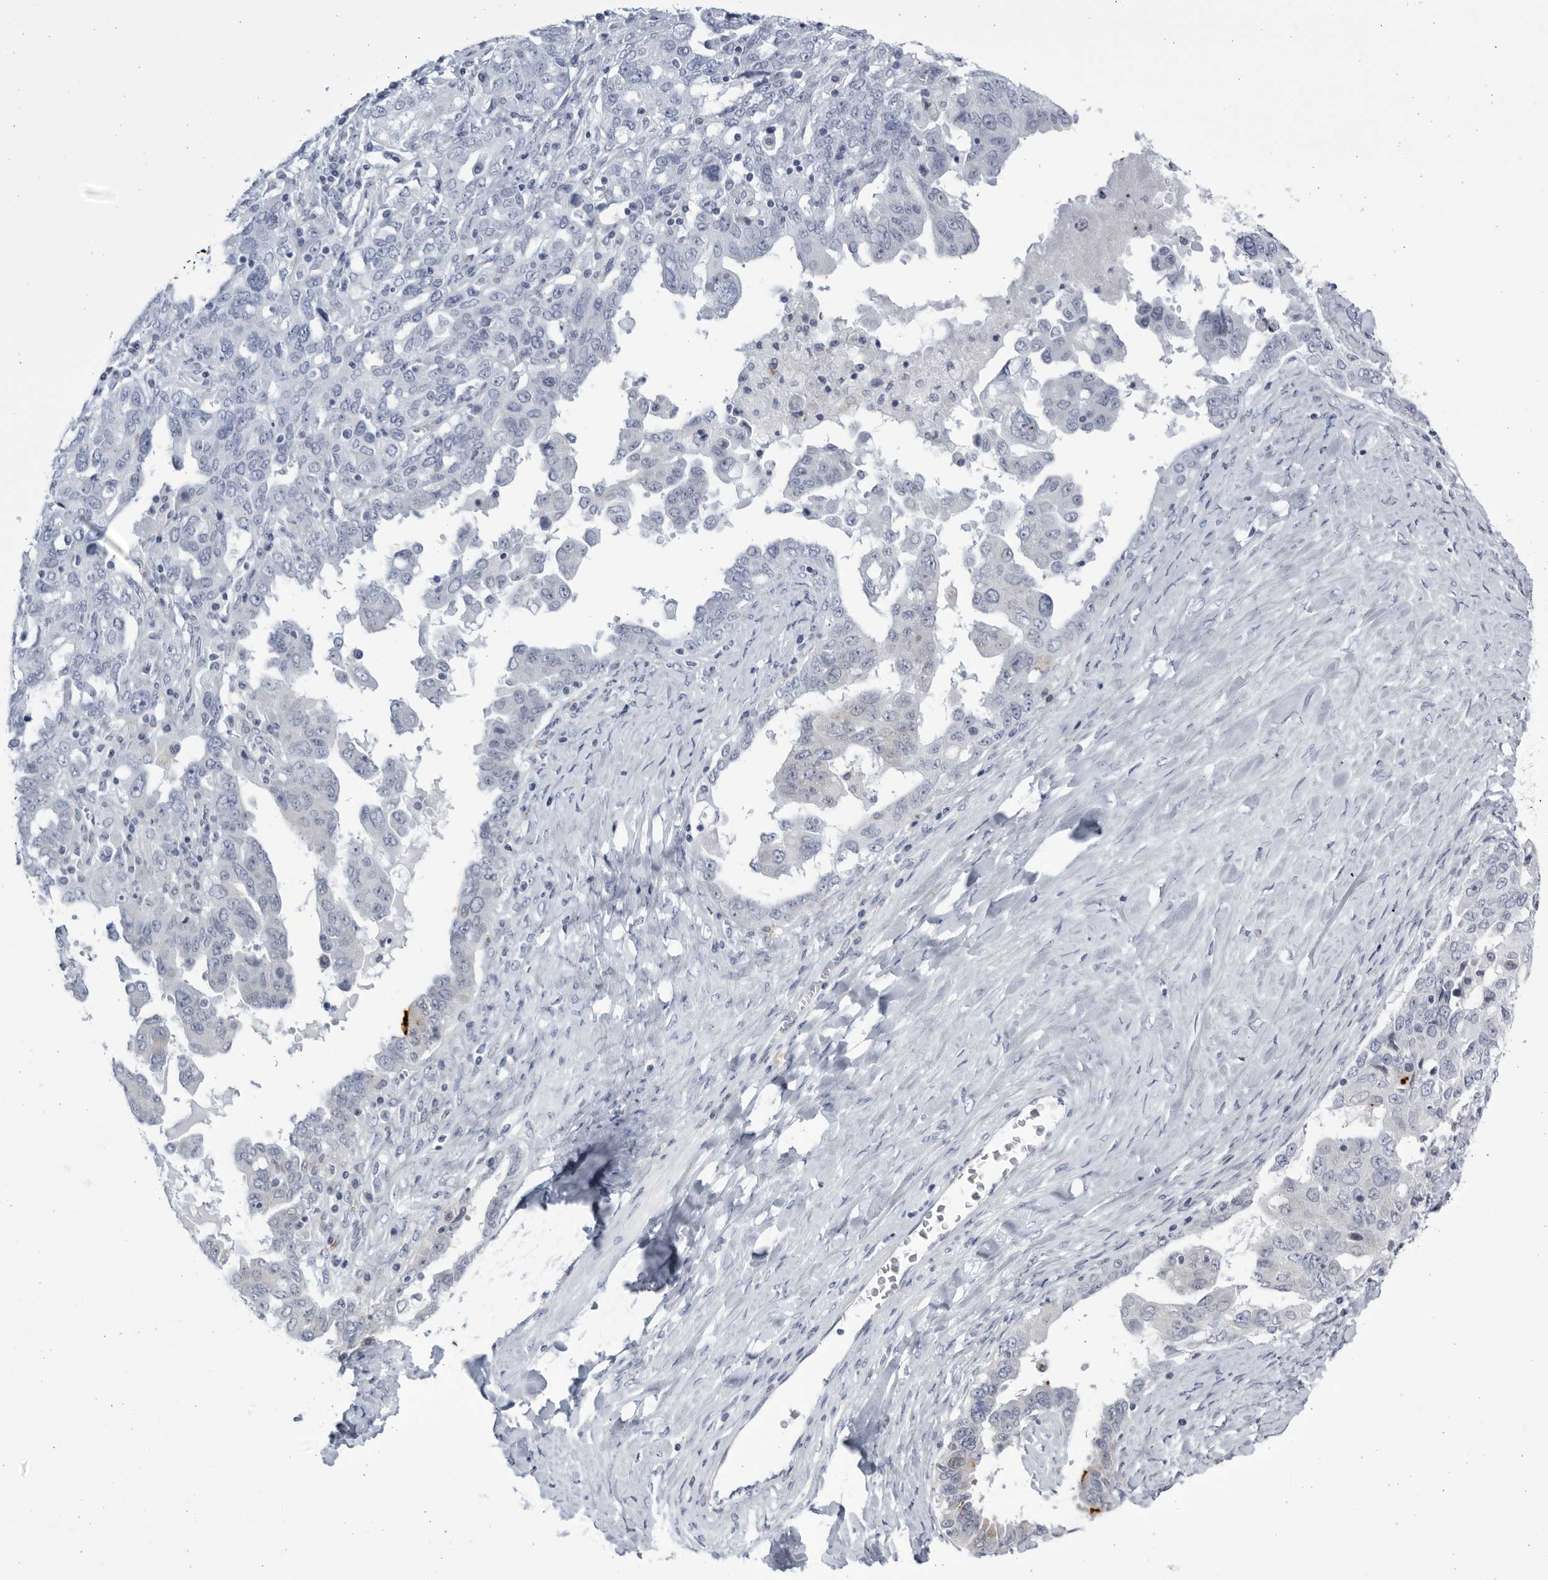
{"staining": {"intensity": "negative", "quantity": "none", "location": "none"}, "tissue": "ovarian cancer", "cell_type": "Tumor cells", "image_type": "cancer", "snomed": [{"axis": "morphology", "description": "Carcinoma, endometroid"}, {"axis": "topography", "description": "Ovary"}], "caption": "Protein analysis of endometroid carcinoma (ovarian) demonstrates no significant positivity in tumor cells. The staining was performed using DAB (3,3'-diaminobenzidine) to visualize the protein expression in brown, while the nuclei were stained in blue with hematoxylin (Magnification: 20x).", "gene": "CCDC181", "patient": {"sex": "female", "age": 62}}